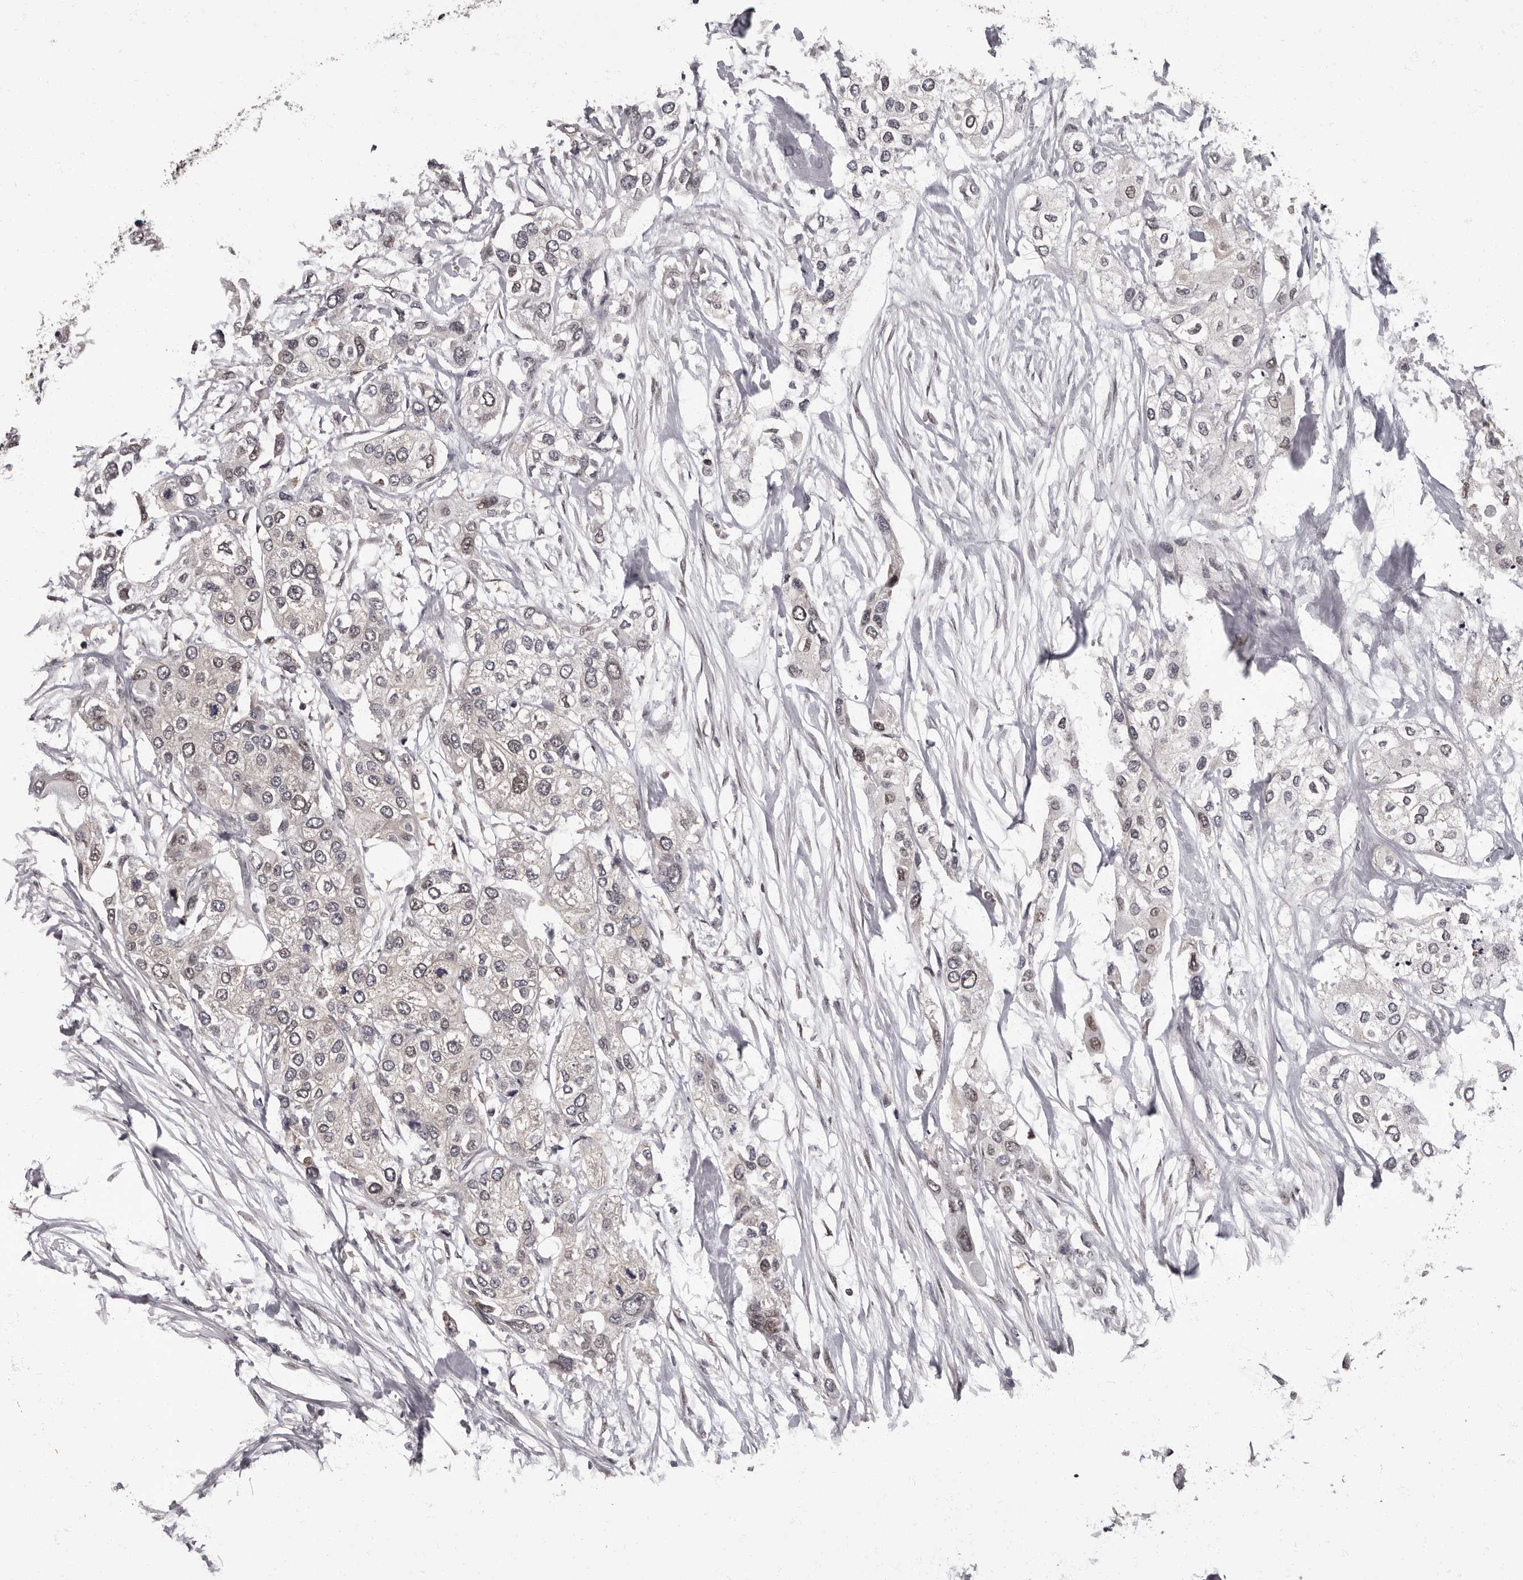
{"staining": {"intensity": "weak", "quantity": "25%-75%", "location": "nuclear"}, "tissue": "urothelial cancer", "cell_type": "Tumor cells", "image_type": "cancer", "snomed": [{"axis": "morphology", "description": "Urothelial carcinoma, High grade"}, {"axis": "topography", "description": "Urinary bladder"}], "caption": "A brown stain highlights weak nuclear expression of a protein in urothelial cancer tumor cells.", "gene": "C1orf50", "patient": {"sex": "male", "age": 64}}